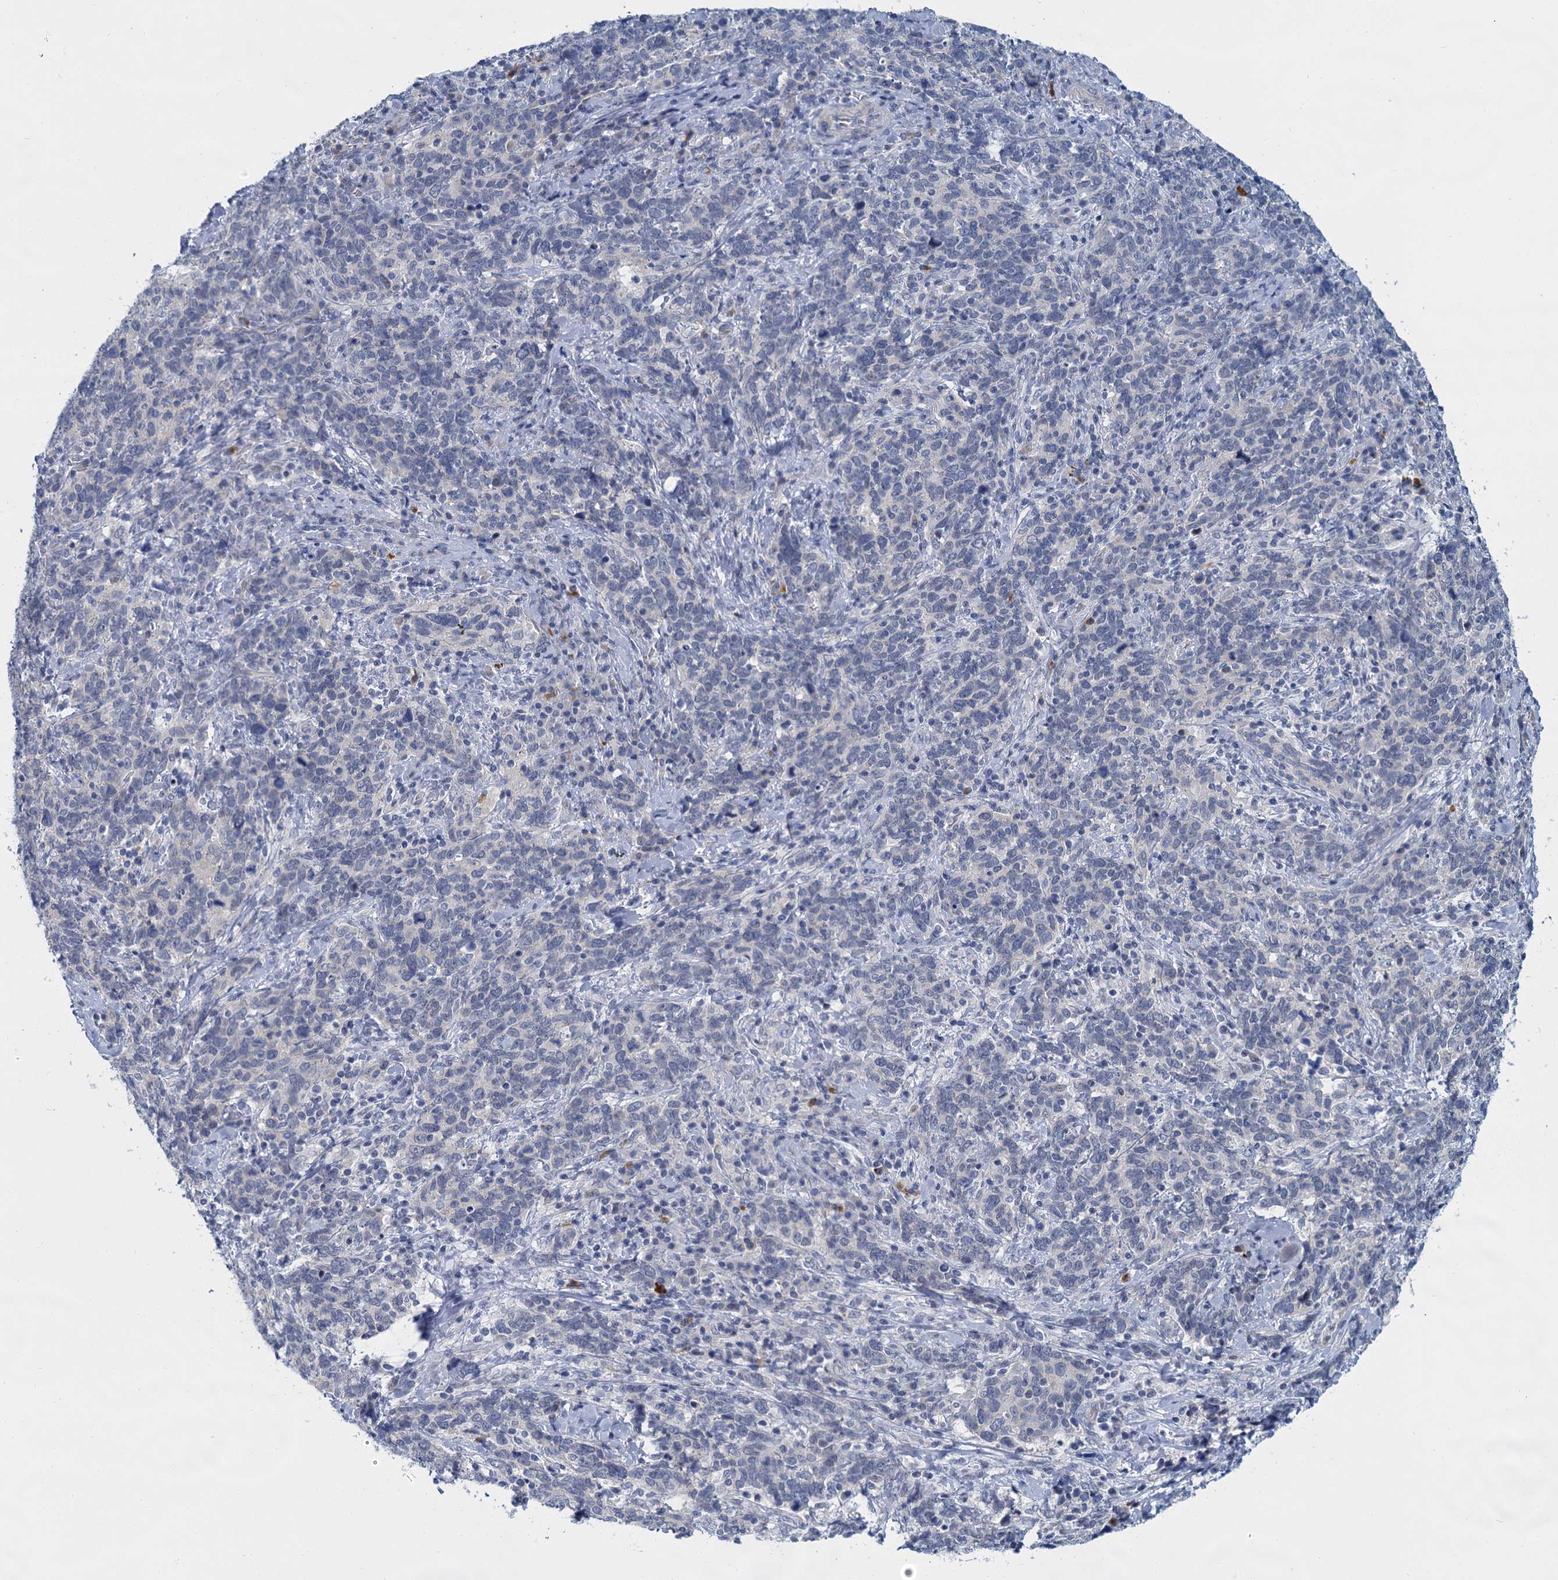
{"staining": {"intensity": "negative", "quantity": "none", "location": "none"}, "tissue": "cervical cancer", "cell_type": "Tumor cells", "image_type": "cancer", "snomed": [{"axis": "morphology", "description": "Squamous cell carcinoma, NOS"}, {"axis": "topography", "description": "Cervix"}], "caption": "DAB immunohistochemical staining of cervical cancer (squamous cell carcinoma) demonstrates no significant expression in tumor cells.", "gene": "ACRBP", "patient": {"sex": "female", "age": 41}}